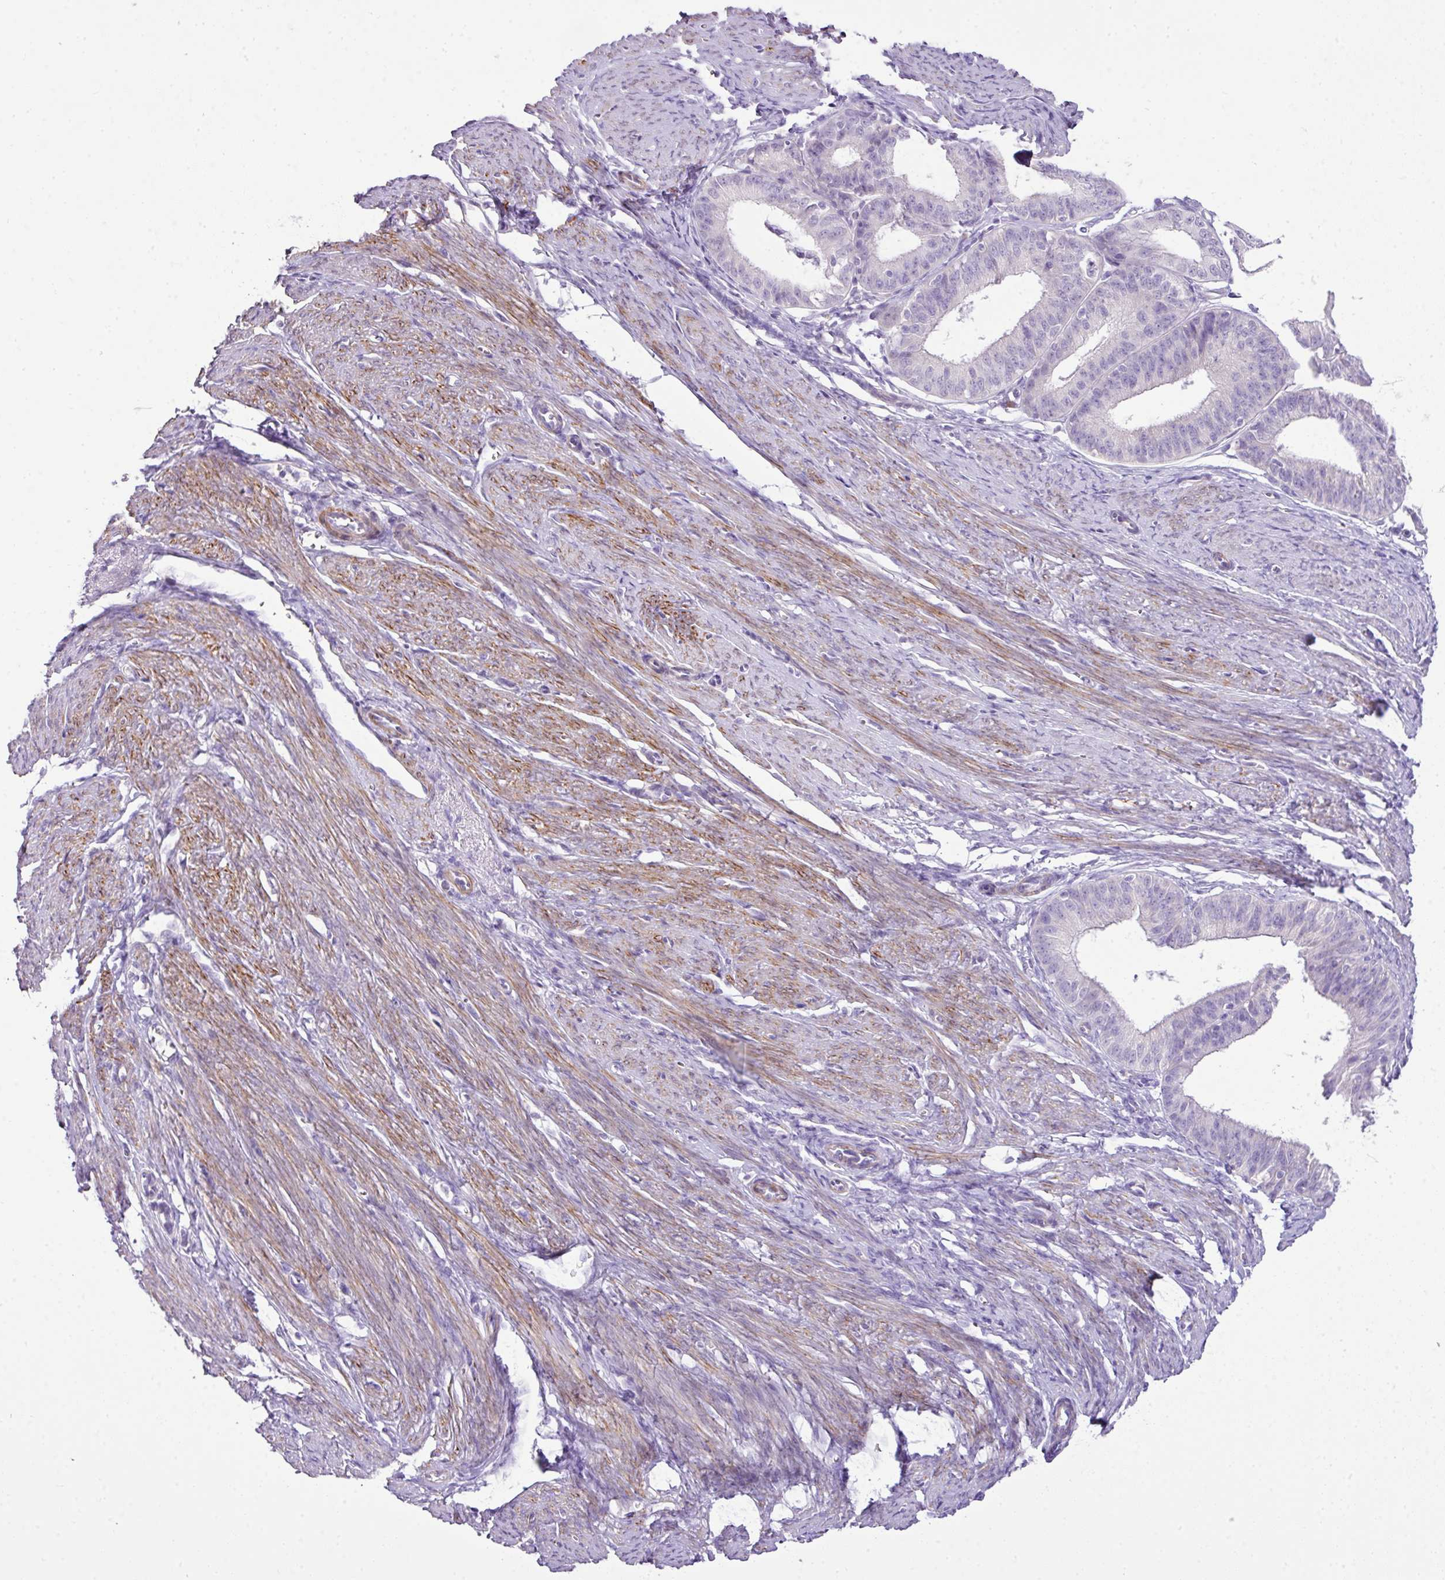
{"staining": {"intensity": "negative", "quantity": "none", "location": "none"}, "tissue": "endometrial cancer", "cell_type": "Tumor cells", "image_type": "cancer", "snomed": [{"axis": "morphology", "description": "Adenocarcinoma, NOS"}, {"axis": "topography", "description": "Endometrium"}], "caption": "Endometrial adenocarcinoma stained for a protein using immunohistochemistry reveals no positivity tumor cells.", "gene": "DIP2A", "patient": {"sex": "female", "age": 51}}